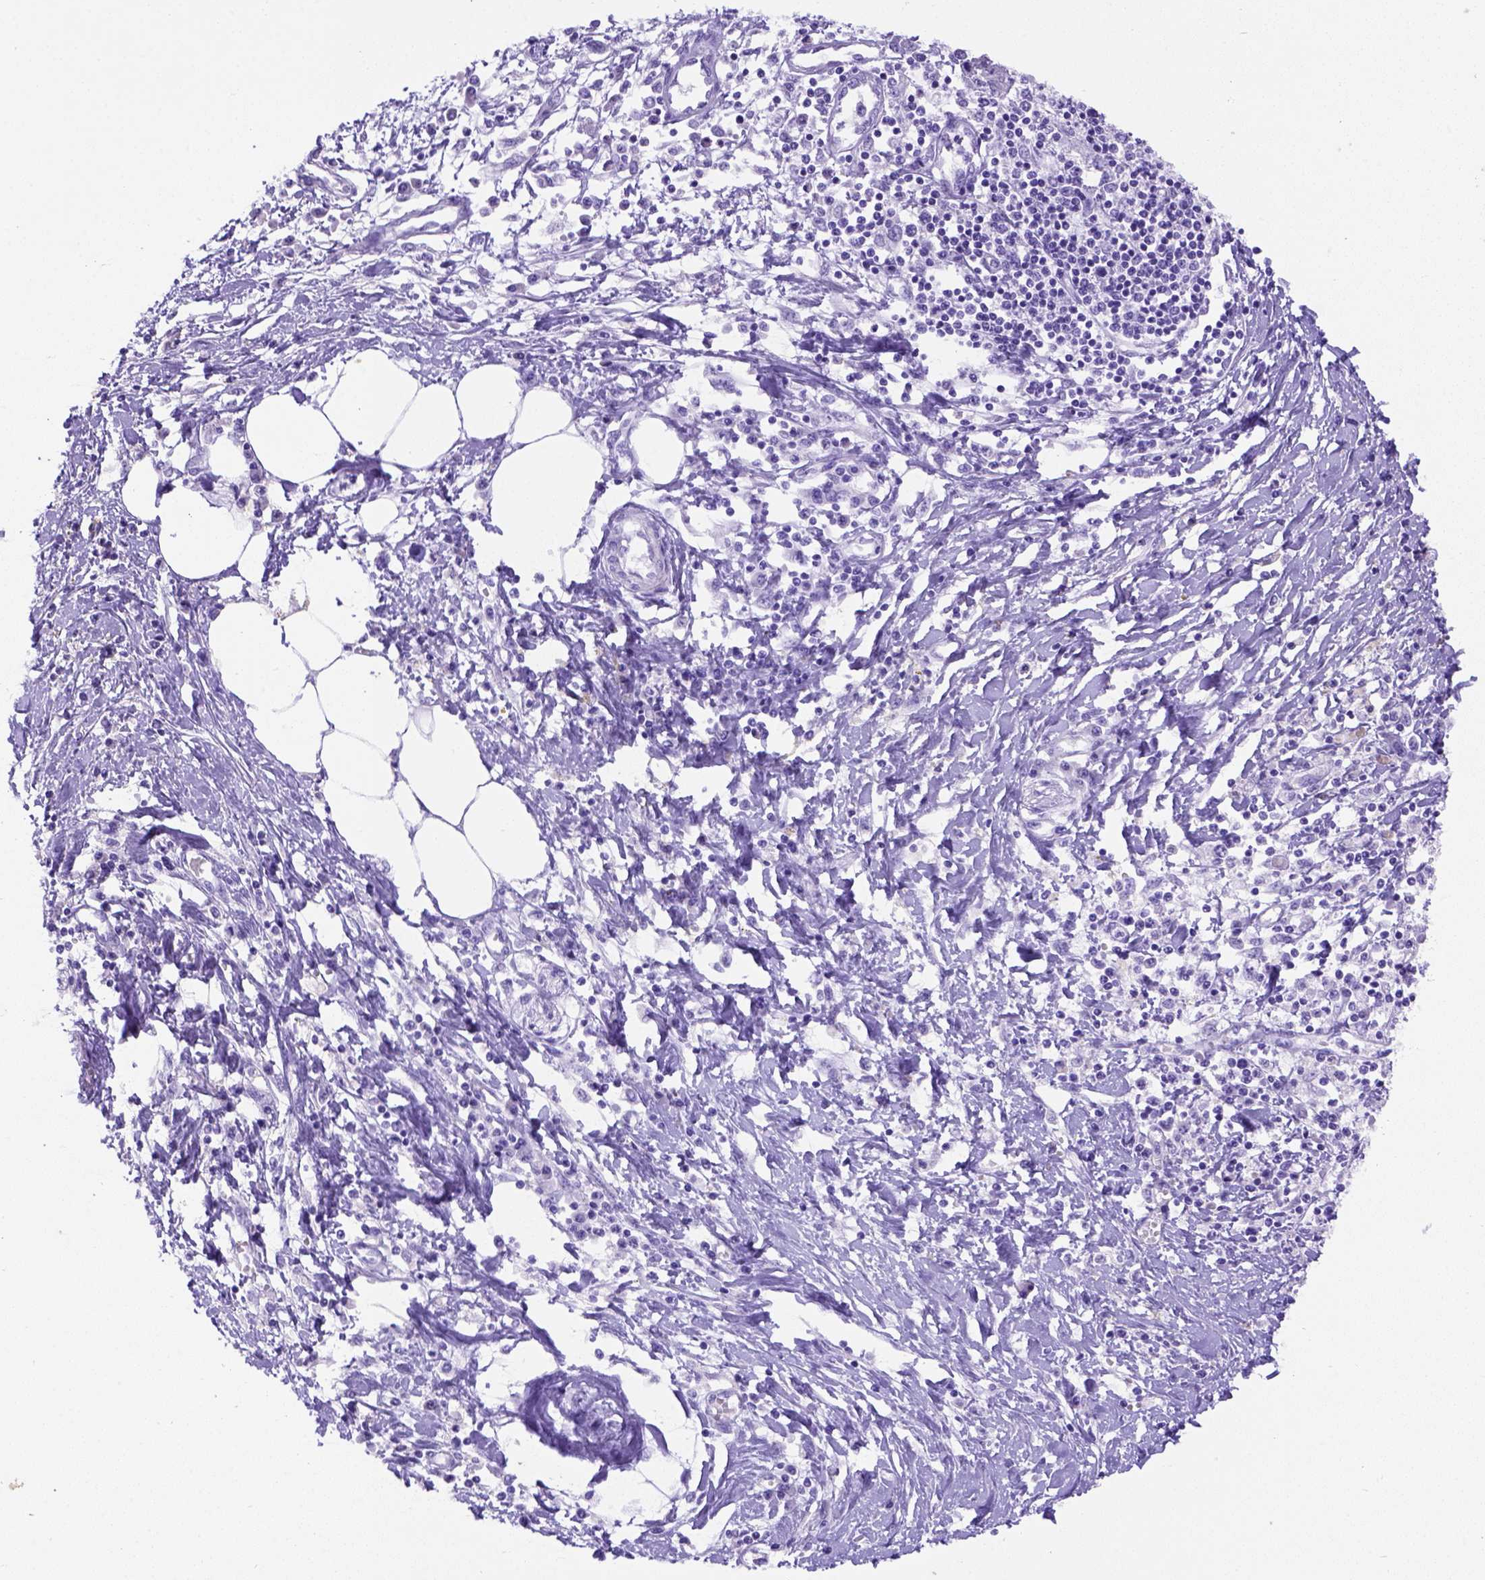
{"staining": {"intensity": "negative", "quantity": "none", "location": "none"}, "tissue": "pancreatic cancer", "cell_type": "Tumor cells", "image_type": "cancer", "snomed": [{"axis": "morphology", "description": "Adenocarcinoma, NOS"}, {"axis": "topography", "description": "Pancreas"}], "caption": "High power microscopy photomicrograph of an immunohistochemistry (IHC) image of pancreatic adenocarcinoma, revealing no significant expression in tumor cells.", "gene": "FOXI1", "patient": {"sex": "male", "age": 60}}